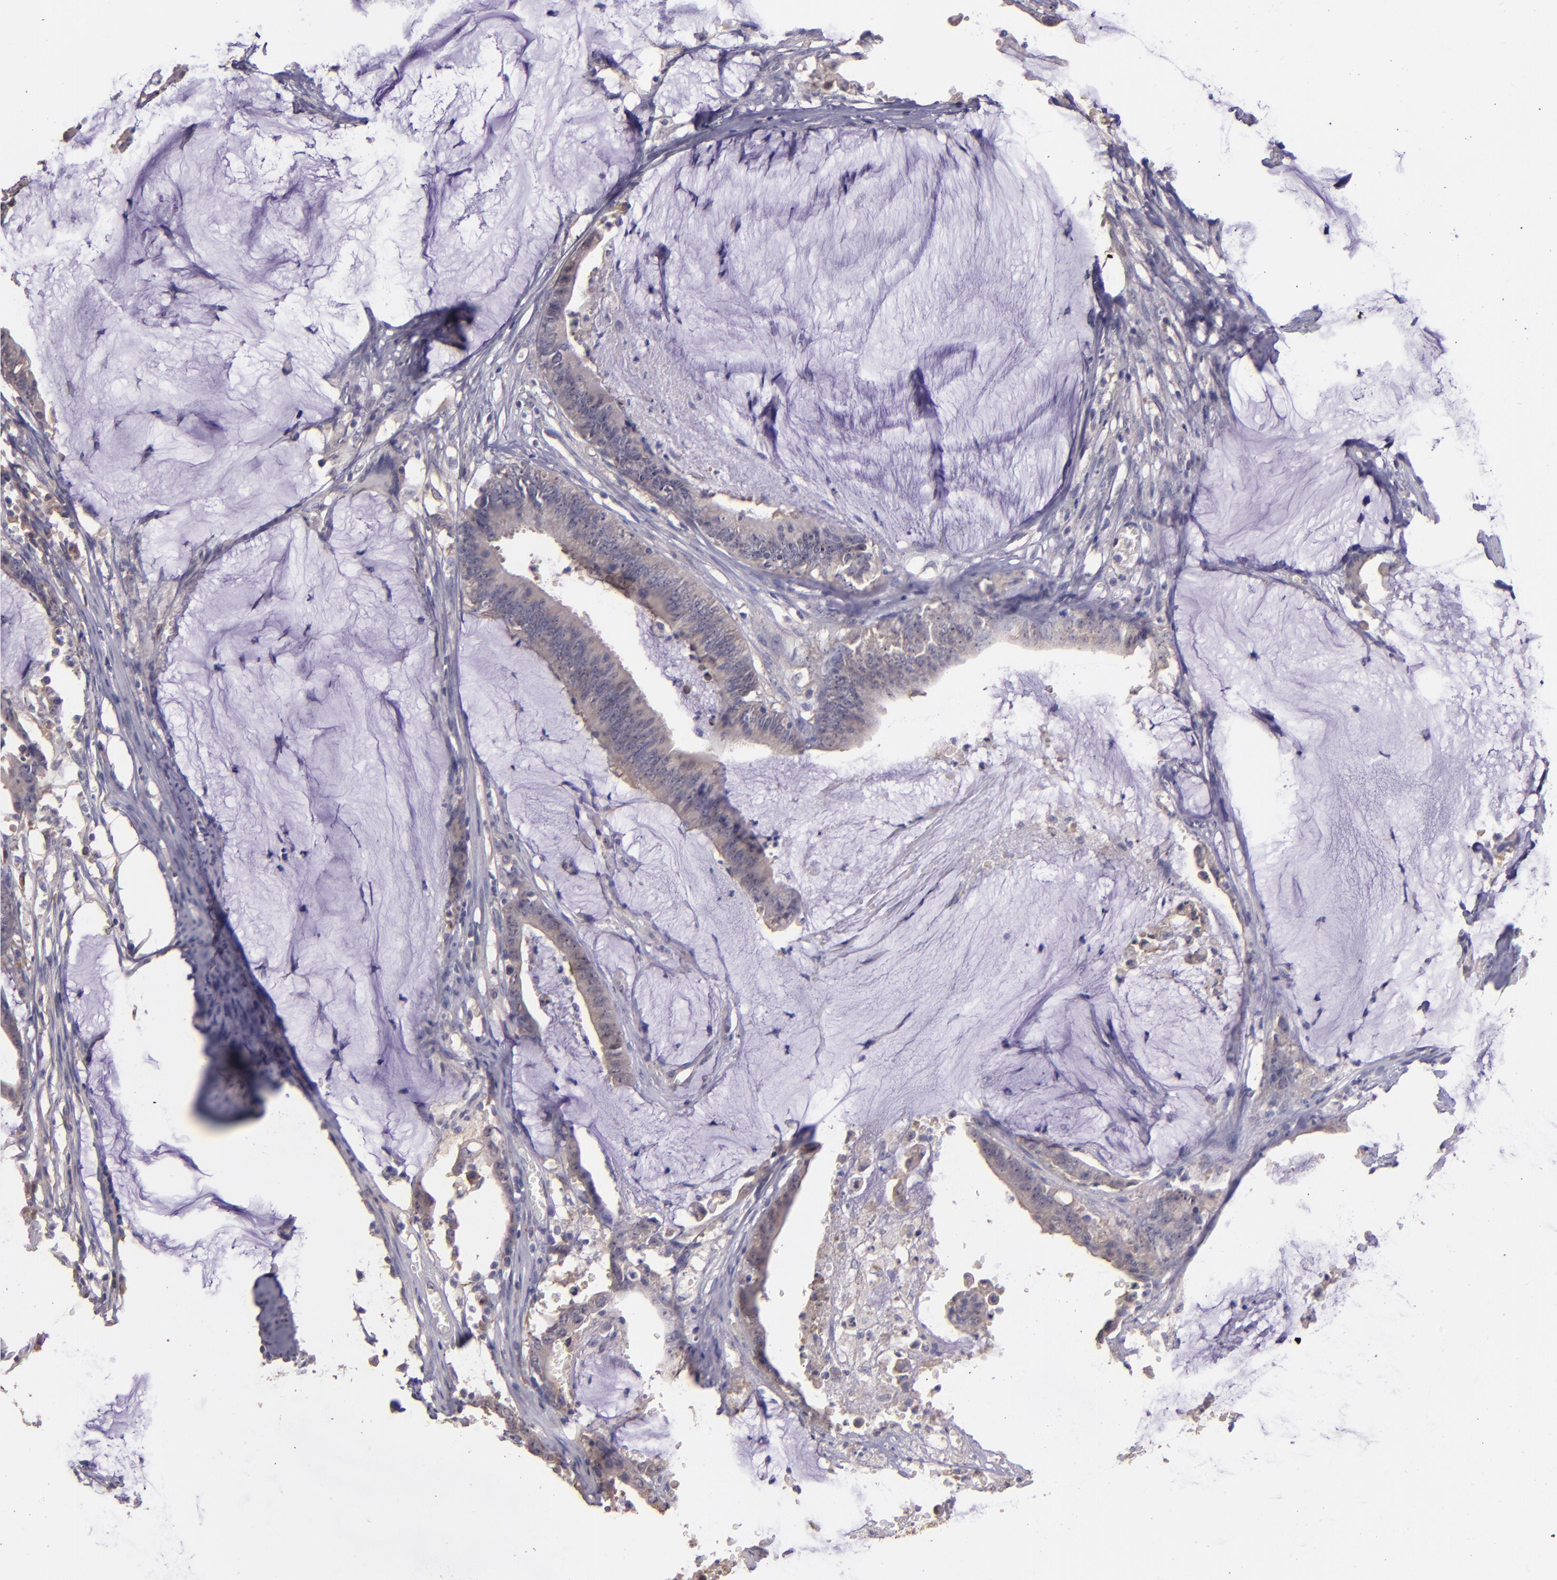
{"staining": {"intensity": "weak", "quantity": "25%-75%", "location": "cytoplasmic/membranous"}, "tissue": "colorectal cancer", "cell_type": "Tumor cells", "image_type": "cancer", "snomed": [{"axis": "morphology", "description": "Adenocarcinoma, NOS"}, {"axis": "topography", "description": "Rectum"}], "caption": "A brown stain labels weak cytoplasmic/membranous positivity of a protein in colorectal cancer (adenocarcinoma) tumor cells. (Stains: DAB (3,3'-diaminobenzidine) in brown, nuclei in blue, Microscopy: brightfield microscopy at high magnification).", "gene": "PAPPA", "patient": {"sex": "female", "age": 66}}